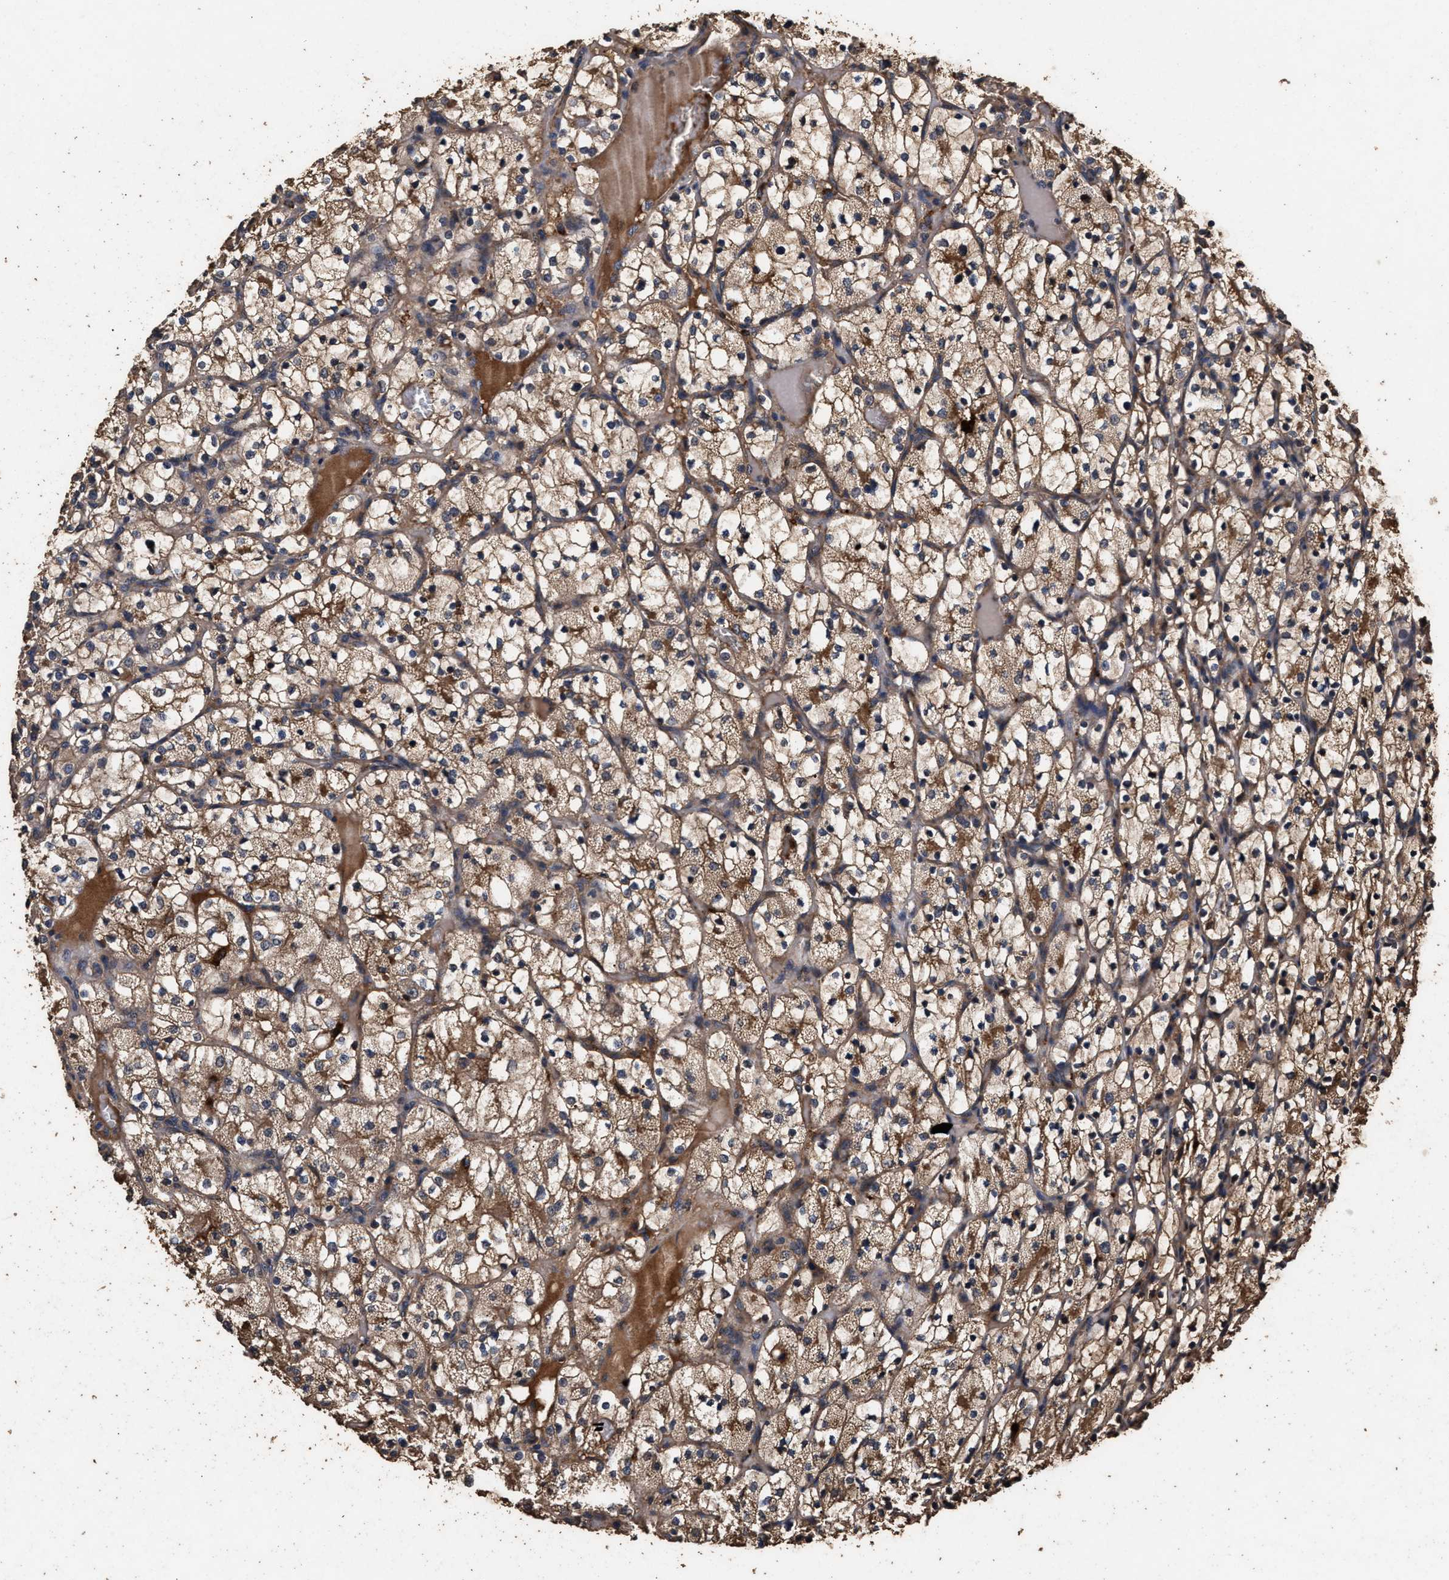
{"staining": {"intensity": "moderate", "quantity": ">75%", "location": "cytoplasmic/membranous"}, "tissue": "renal cancer", "cell_type": "Tumor cells", "image_type": "cancer", "snomed": [{"axis": "morphology", "description": "Adenocarcinoma, NOS"}, {"axis": "topography", "description": "Kidney"}], "caption": "A brown stain labels moderate cytoplasmic/membranous positivity of a protein in adenocarcinoma (renal) tumor cells.", "gene": "KYAT1", "patient": {"sex": "female", "age": 69}}